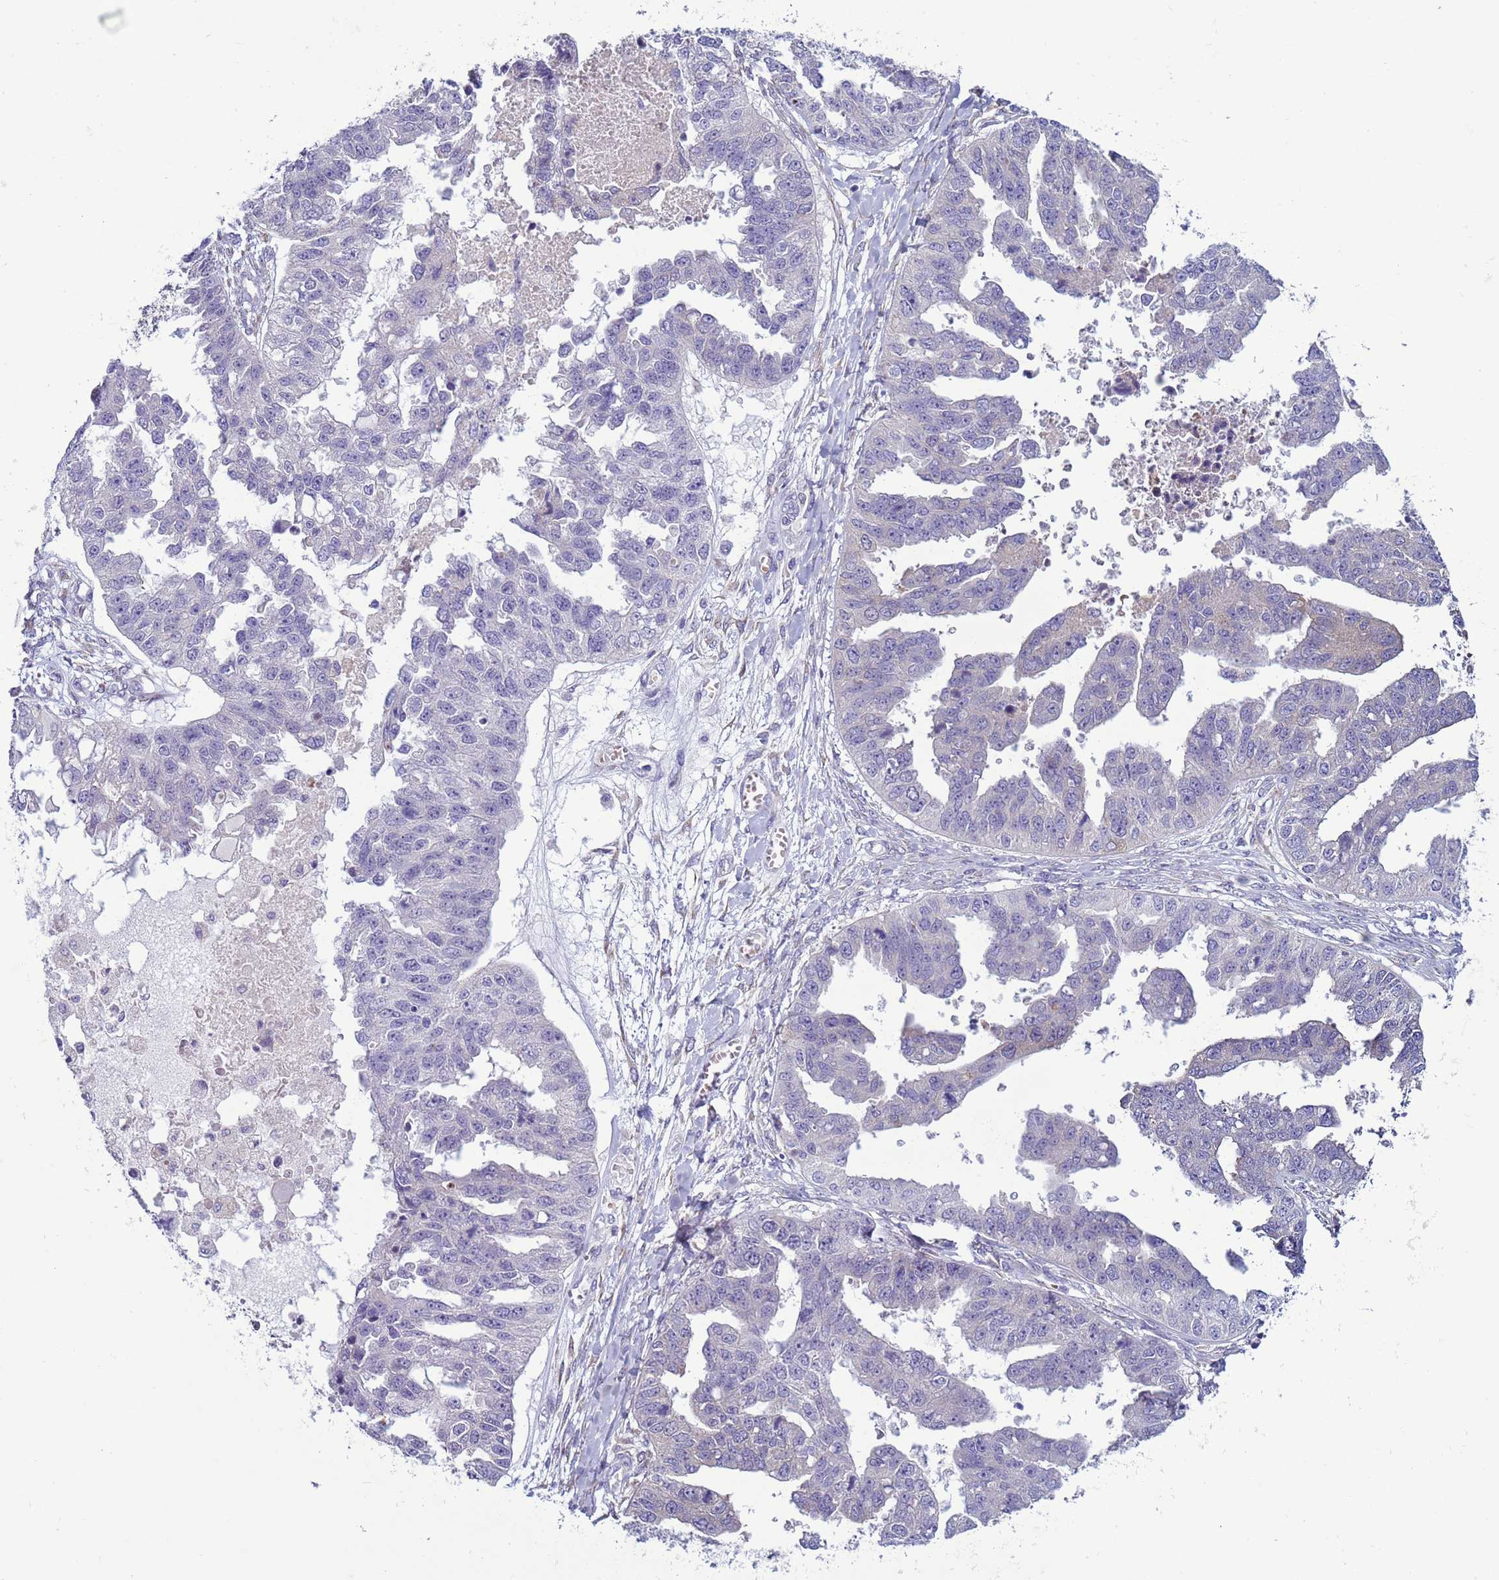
{"staining": {"intensity": "negative", "quantity": "none", "location": "none"}, "tissue": "ovarian cancer", "cell_type": "Tumor cells", "image_type": "cancer", "snomed": [{"axis": "morphology", "description": "Cystadenocarcinoma, serous, NOS"}, {"axis": "topography", "description": "Ovary"}], "caption": "Protein analysis of serous cystadenocarcinoma (ovarian) shows no significant positivity in tumor cells.", "gene": "ABHD17B", "patient": {"sex": "female", "age": 58}}